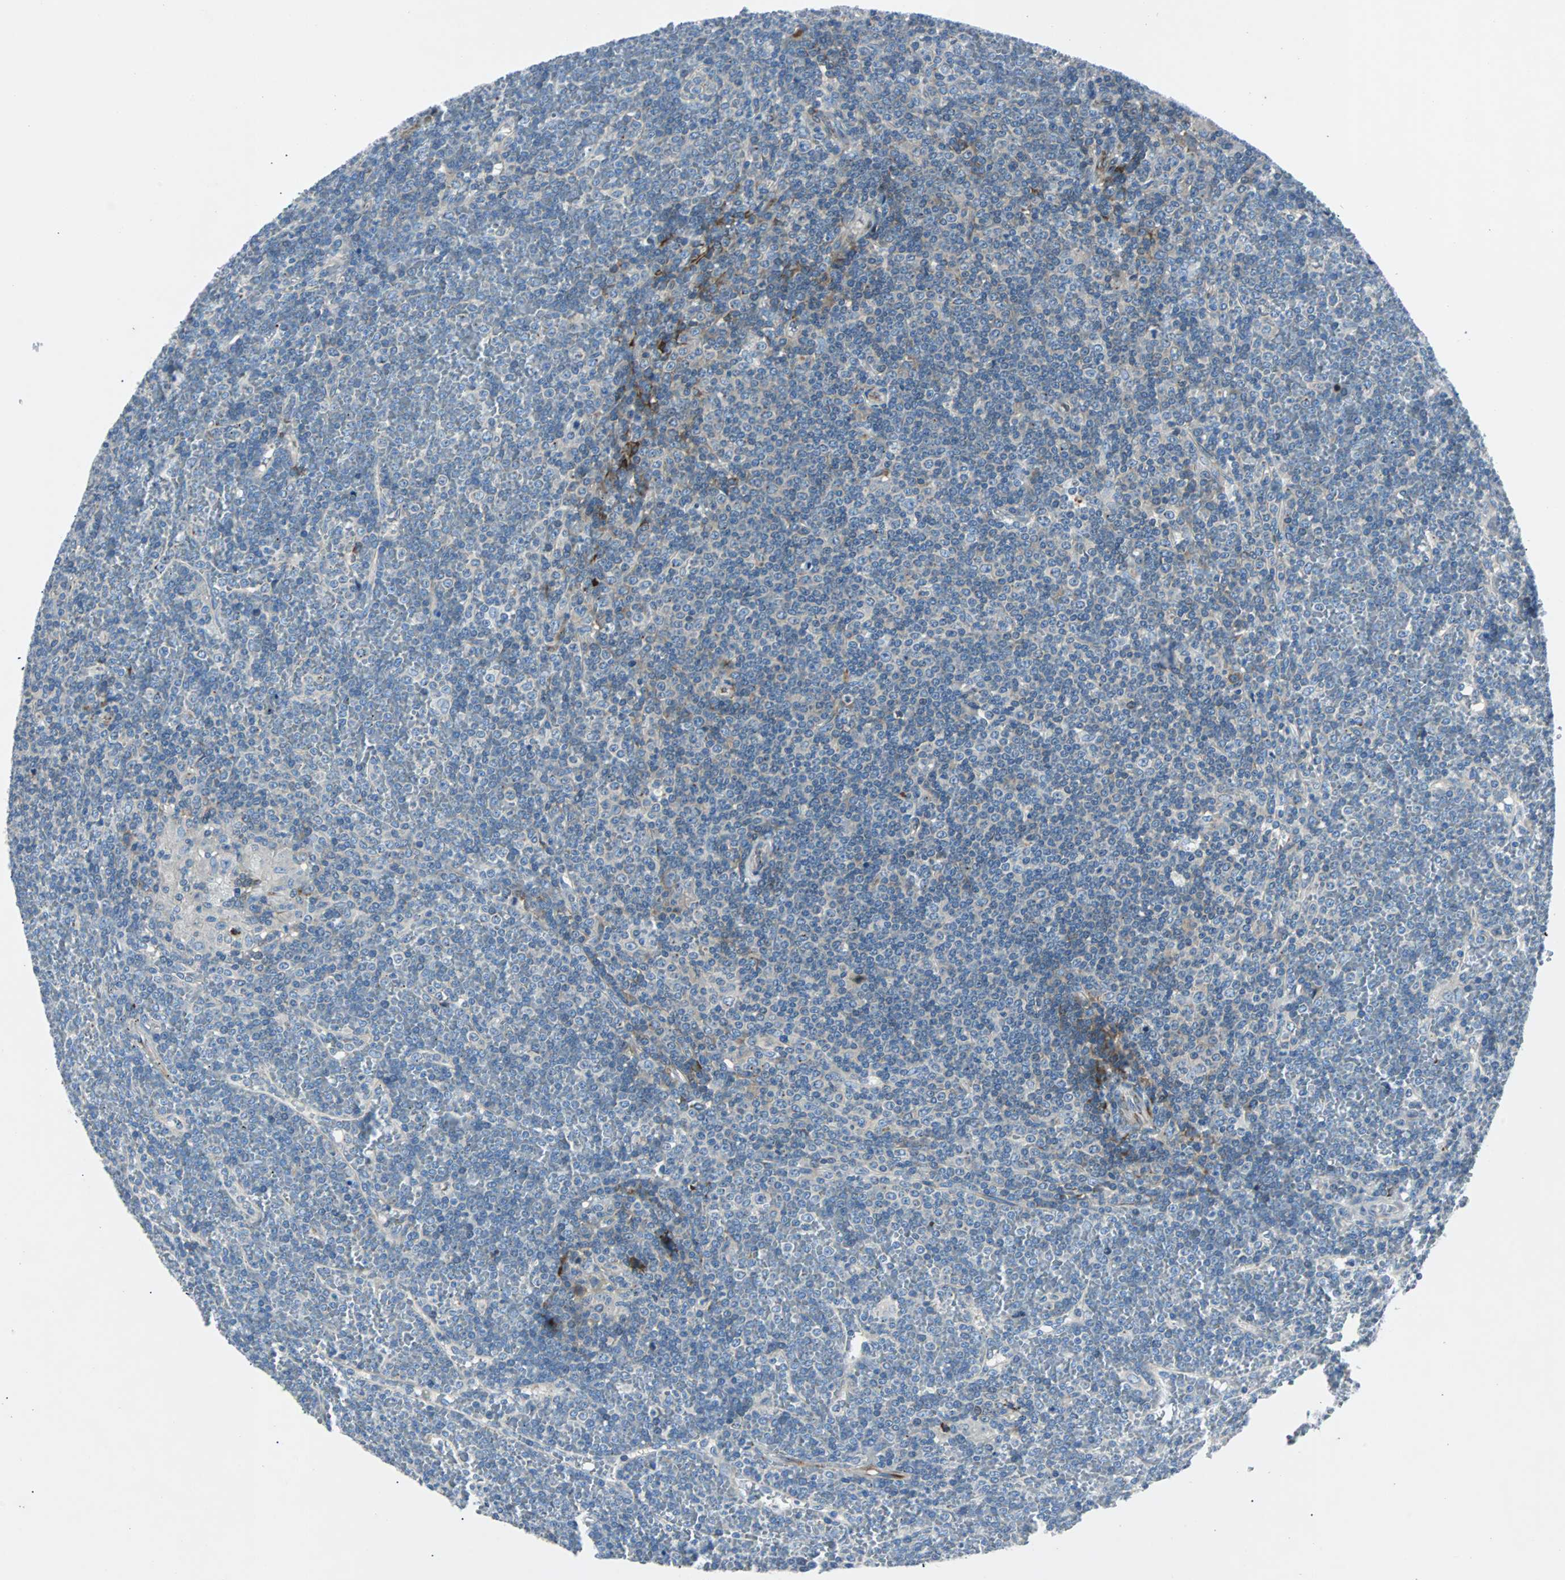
{"staining": {"intensity": "weak", "quantity": "<25%", "location": "cytoplasmic/membranous"}, "tissue": "lymphoma", "cell_type": "Tumor cells", "image_type": "cancer", "snomed": [{"axis": "morphology", "description": "Malignant lymphoma, non-Hodgkin's type, Low grade"}, {"axis": "topography", "description": "Spleen"}], "caption": "The histopathology image demonstrates no staining of tumor cells in lymphoma.", "gene": "BBC3", "patient": {"sex": "female", "age": 19}}